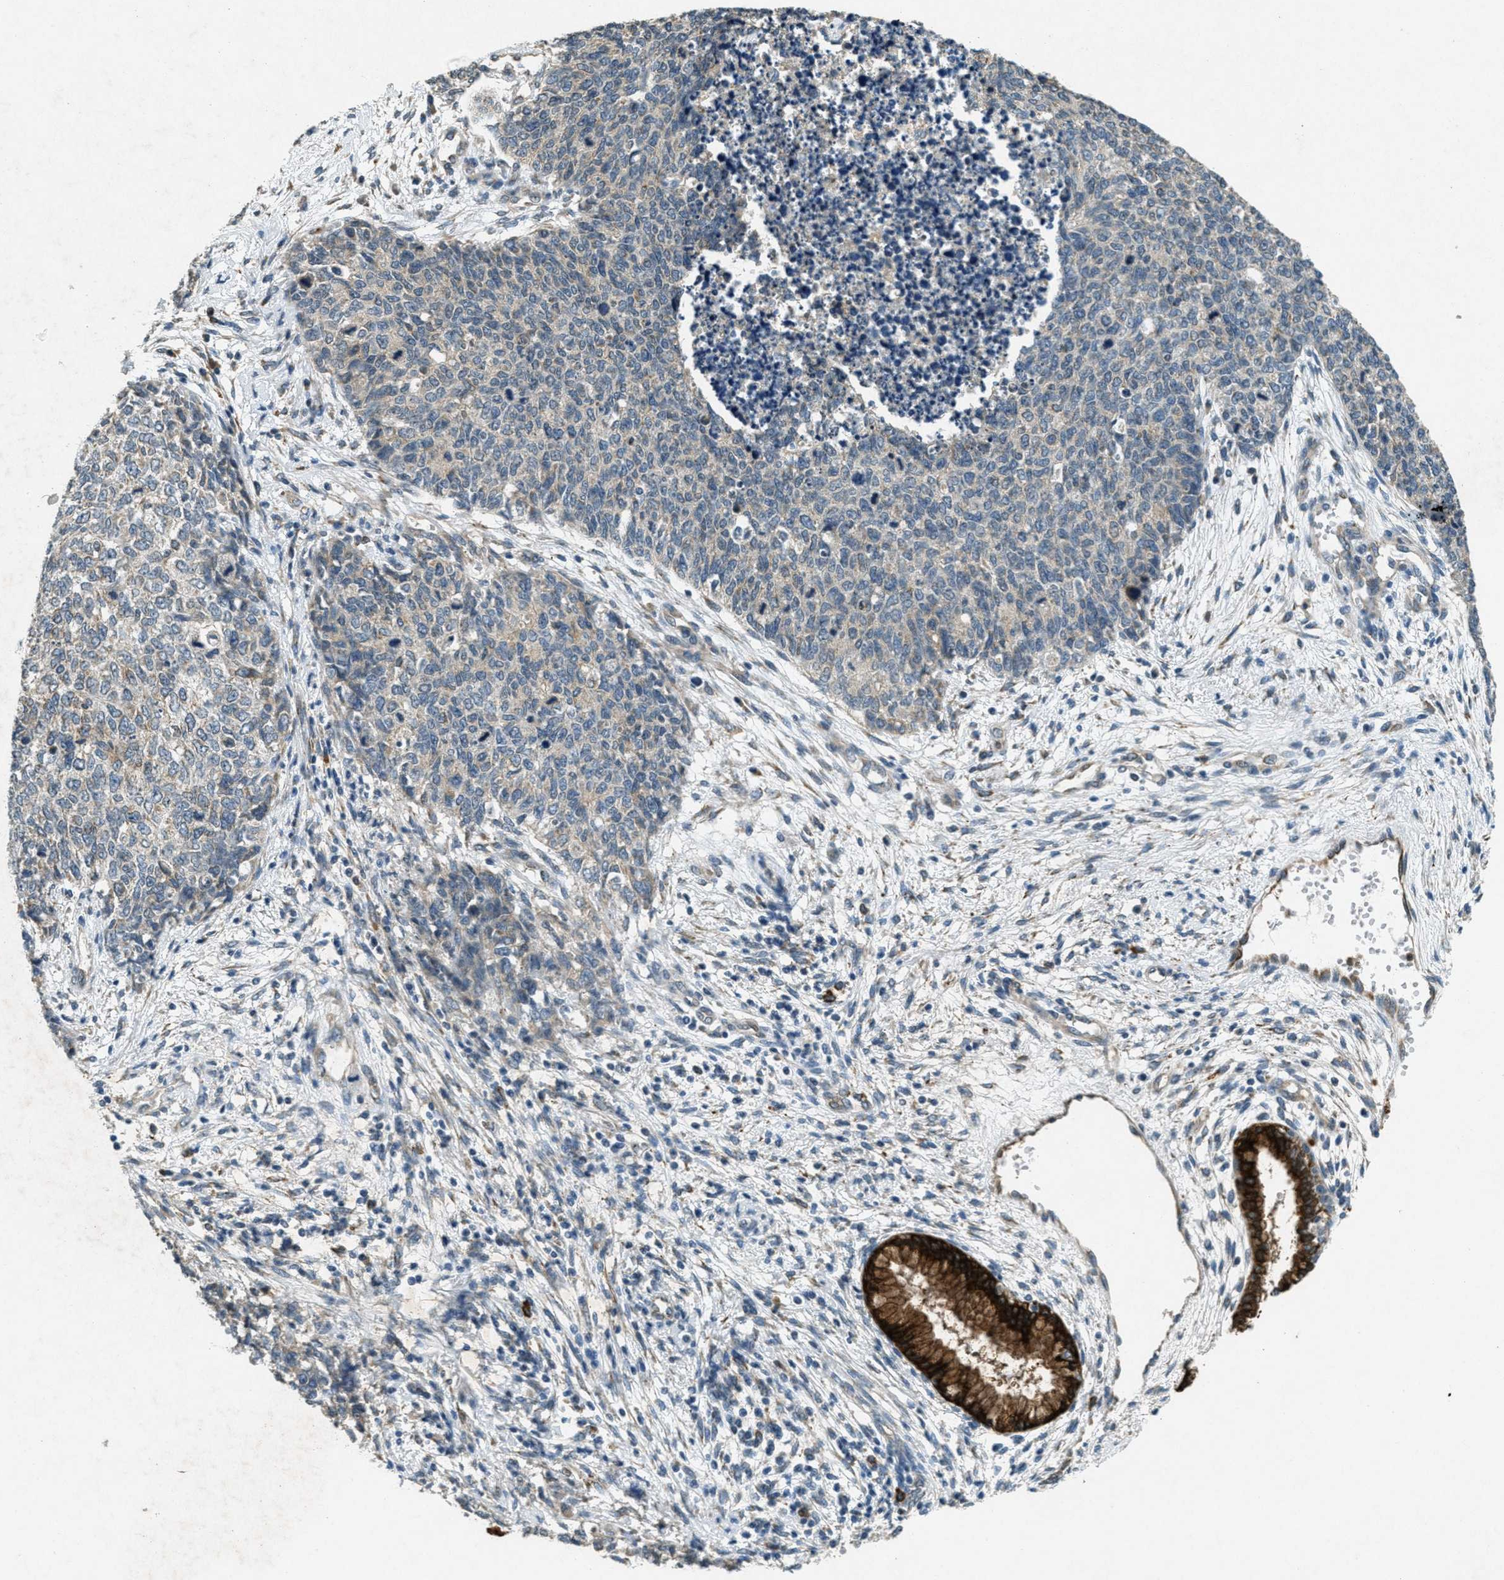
{"staining": {"intensity": "moderate", "quantity": "<25%", "location": "cytoplasmic/membranous"}, "tissue": "cervical cancer", "cell_type": "Tumor cells", "image_type": "cancer", "snomed": [{"axis": "morphology", "description": "Squamous cell carcinoma, NOS"}, {"axis": "topography", "description": "Cervix"}], "caption": "An IHC micrograph of tumor tissue is shown. Protein staining in brown labels moderate cytoplasmic/membranous positivity in cervical cancer within tumor cells.", "gene": "RAB3D", "patient": {"sex": "female", "age": 63}}